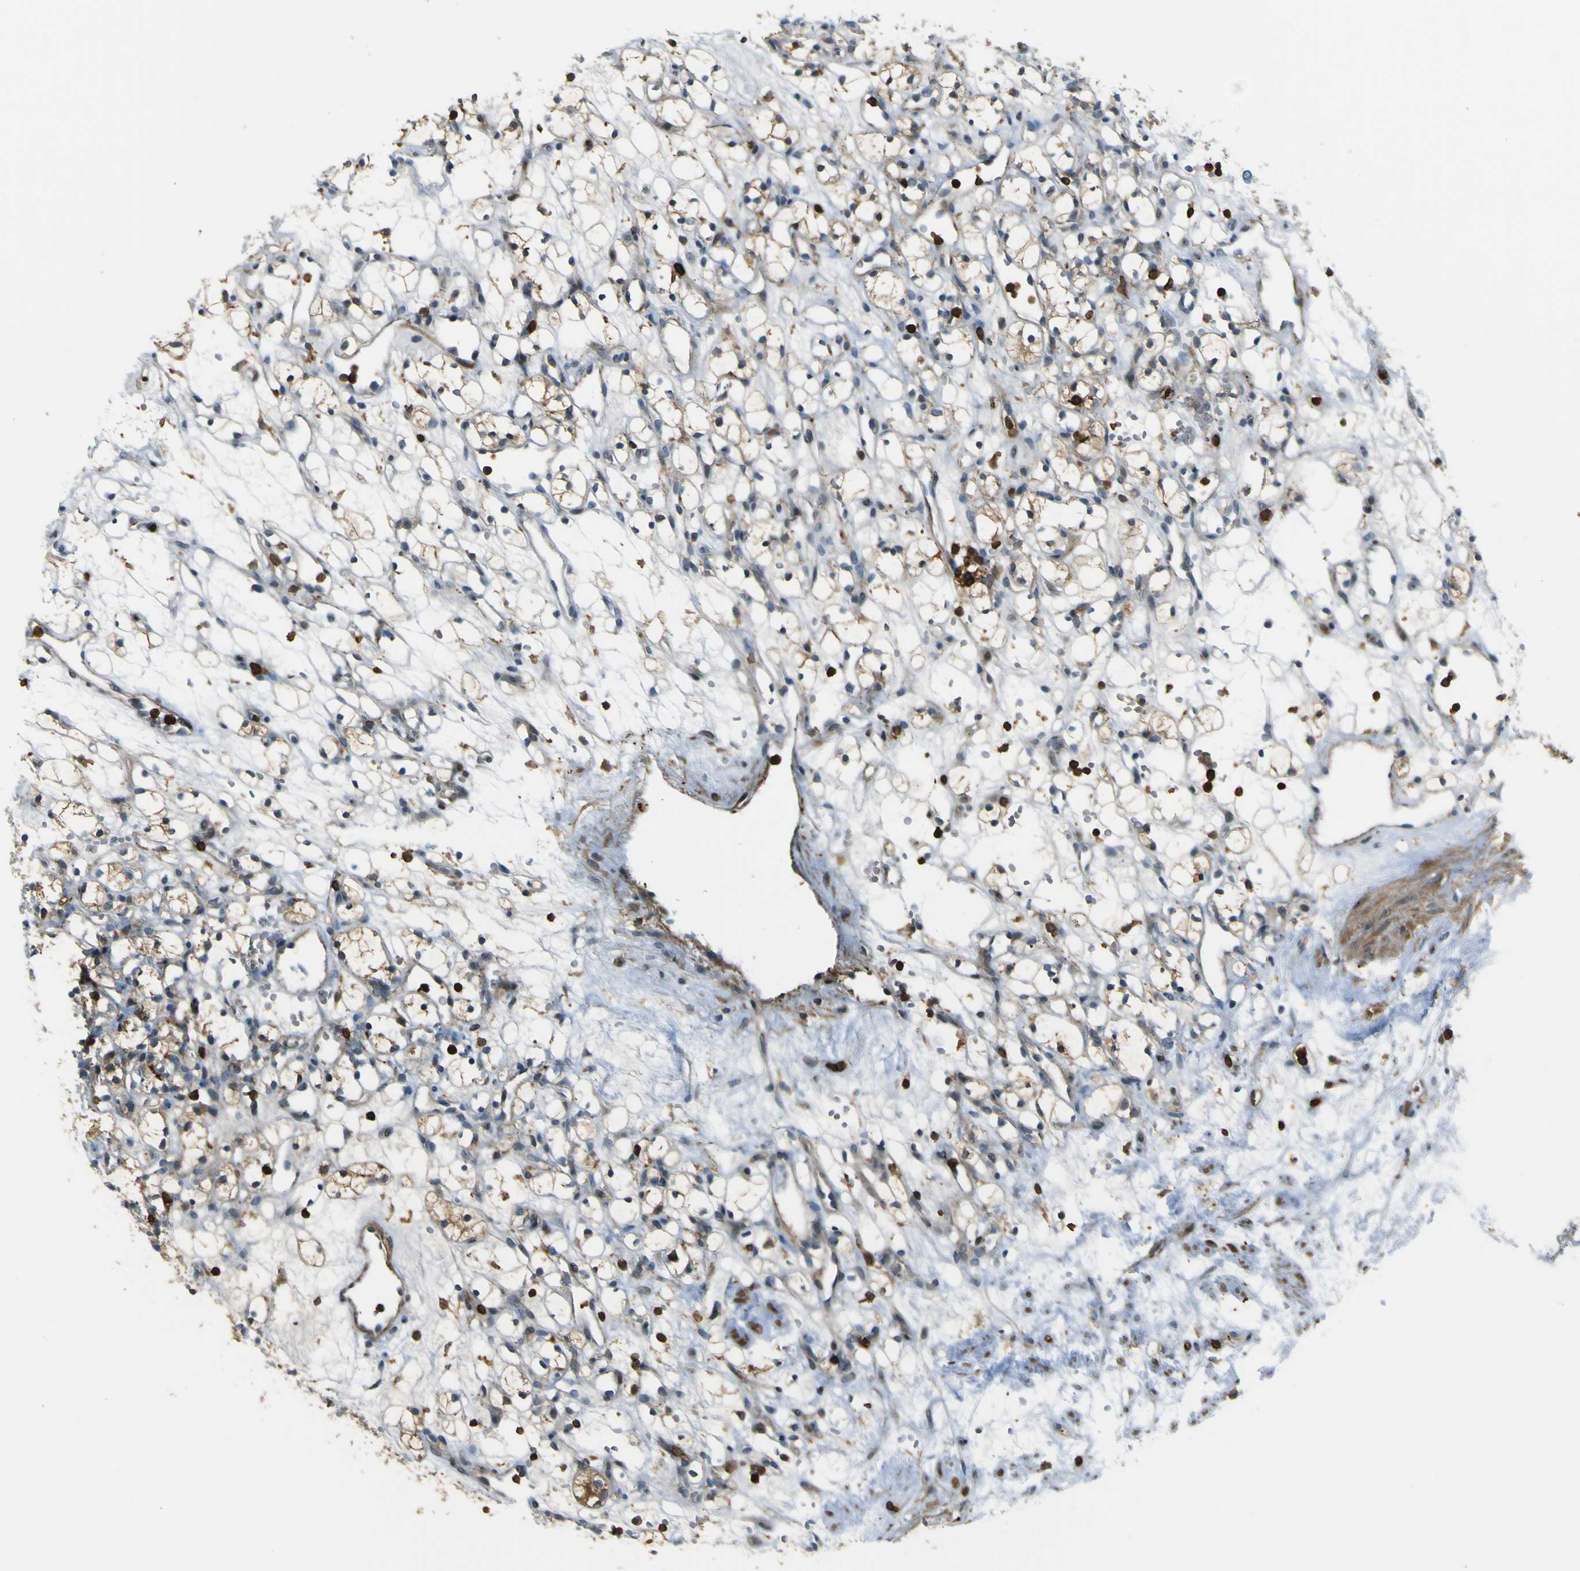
{"staining": {"intensity": "weak", "quantity": "<25%", "location": "cytoplasmic/membranous"}, "tissue": "renal cancer", "cell_type": "Tumor cells", "image_type": "cancer", "snomed": [{"axis": "morphology", "description": "Adenocarcinoma, NOS"}, {"axis": "topography", "description": "Kidney"}], "caption": "Tumor cells show no significant protein positivity in adenocarcinoma (renal).", "gene": "PCDHB5", "patient": {"sex": "female", "age": 60}}